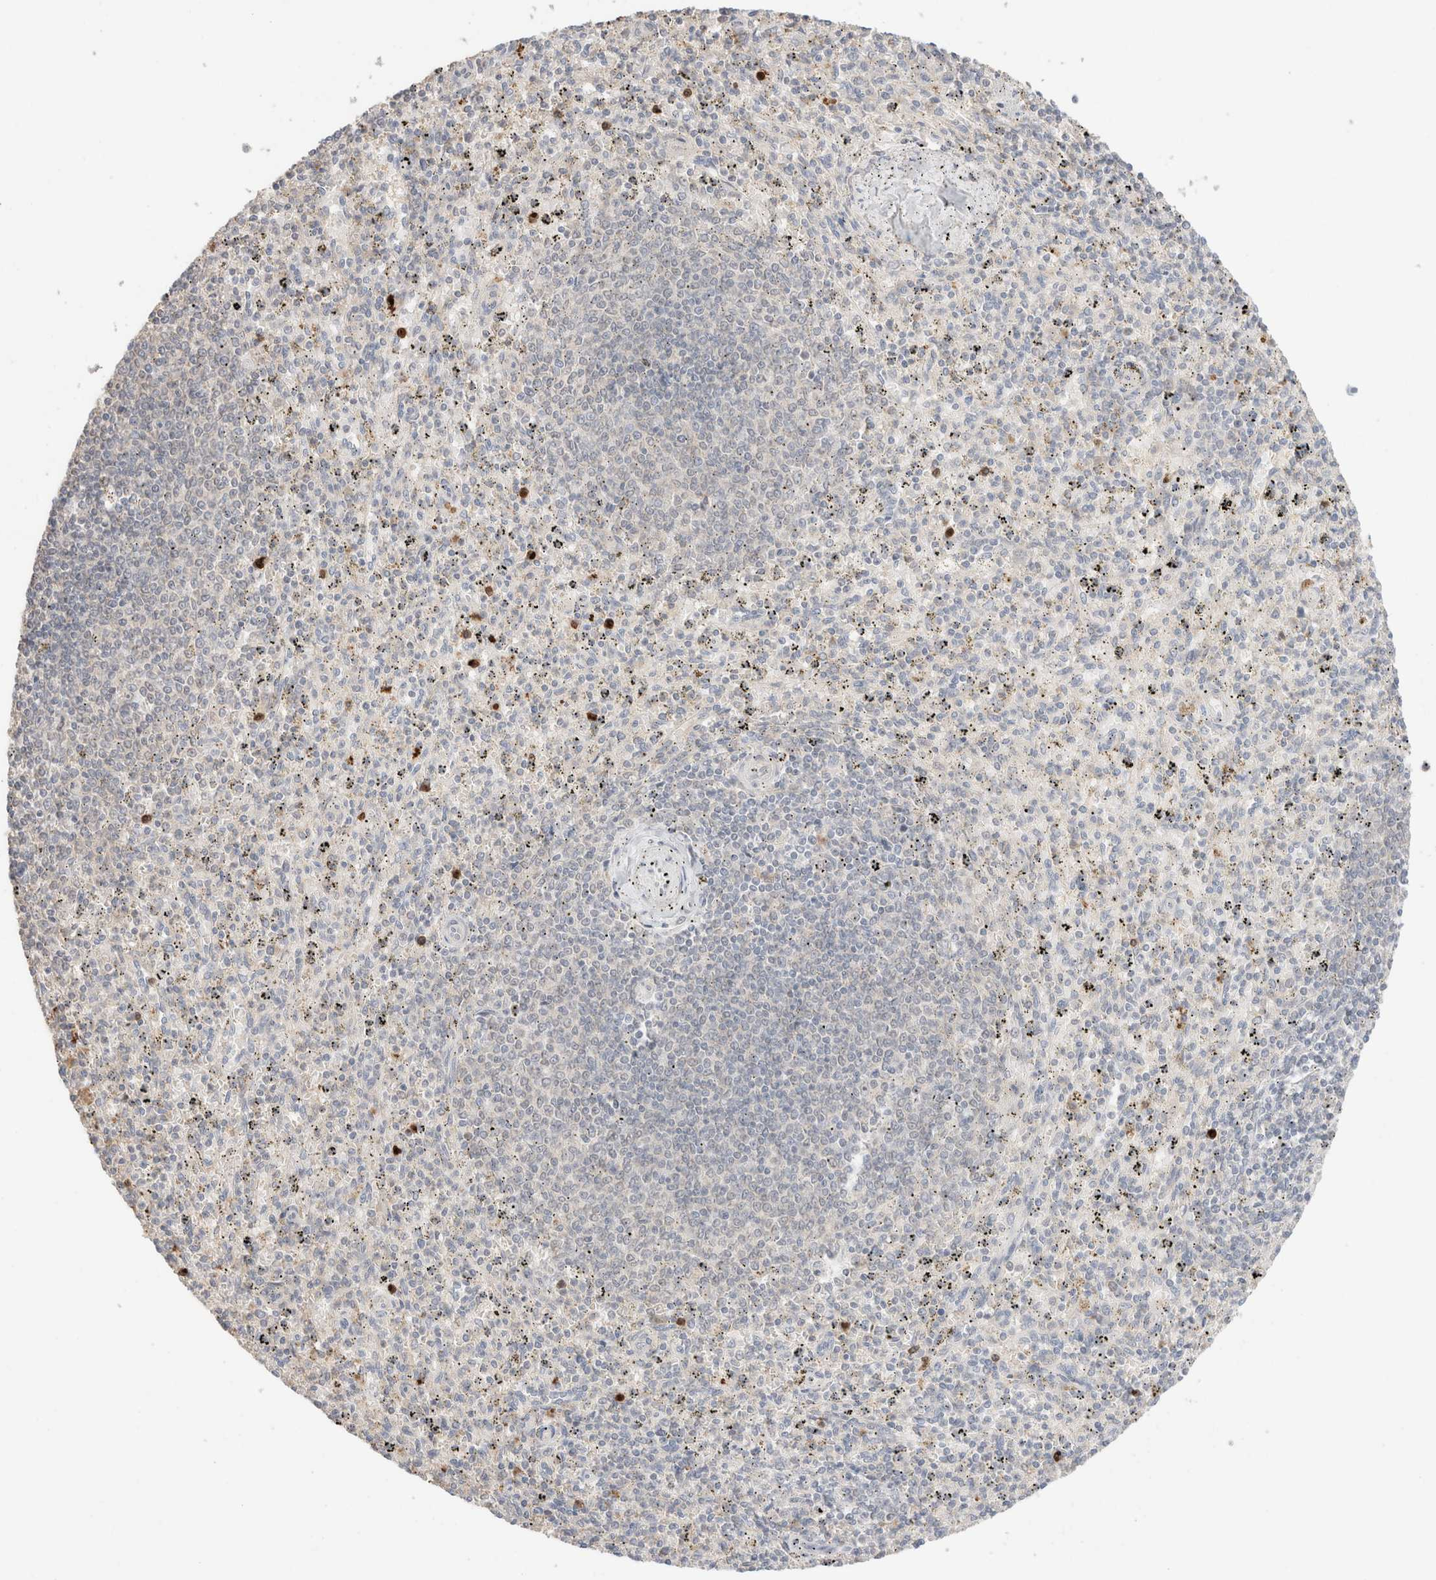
{"staining": {"intensity": "moderate", "quantity": "<25%", "location": "cytoplasmic/membranous"}, "tissue": "spleen", "cell_type": "Cells in red pulp", "image_type": "normal", "snomed": [{"axis": "morphology", "description": "Normal tissue, NOS"}, {"axis": "topography", "description": "Spleen"}], "caption": "Immunohistochemistry (IHC) photomicrograph of benign spleen: human spleen stained using immunohistochemistry (IHC) displays low levels of moderate protein expression localized specifically in the cytoplasmic/membranous of cells in red pulp, appearing as a cytoplasmic/membranous brown color.", "gene": "TRIM41", "patient": {"sex": "male", "age": 72}}